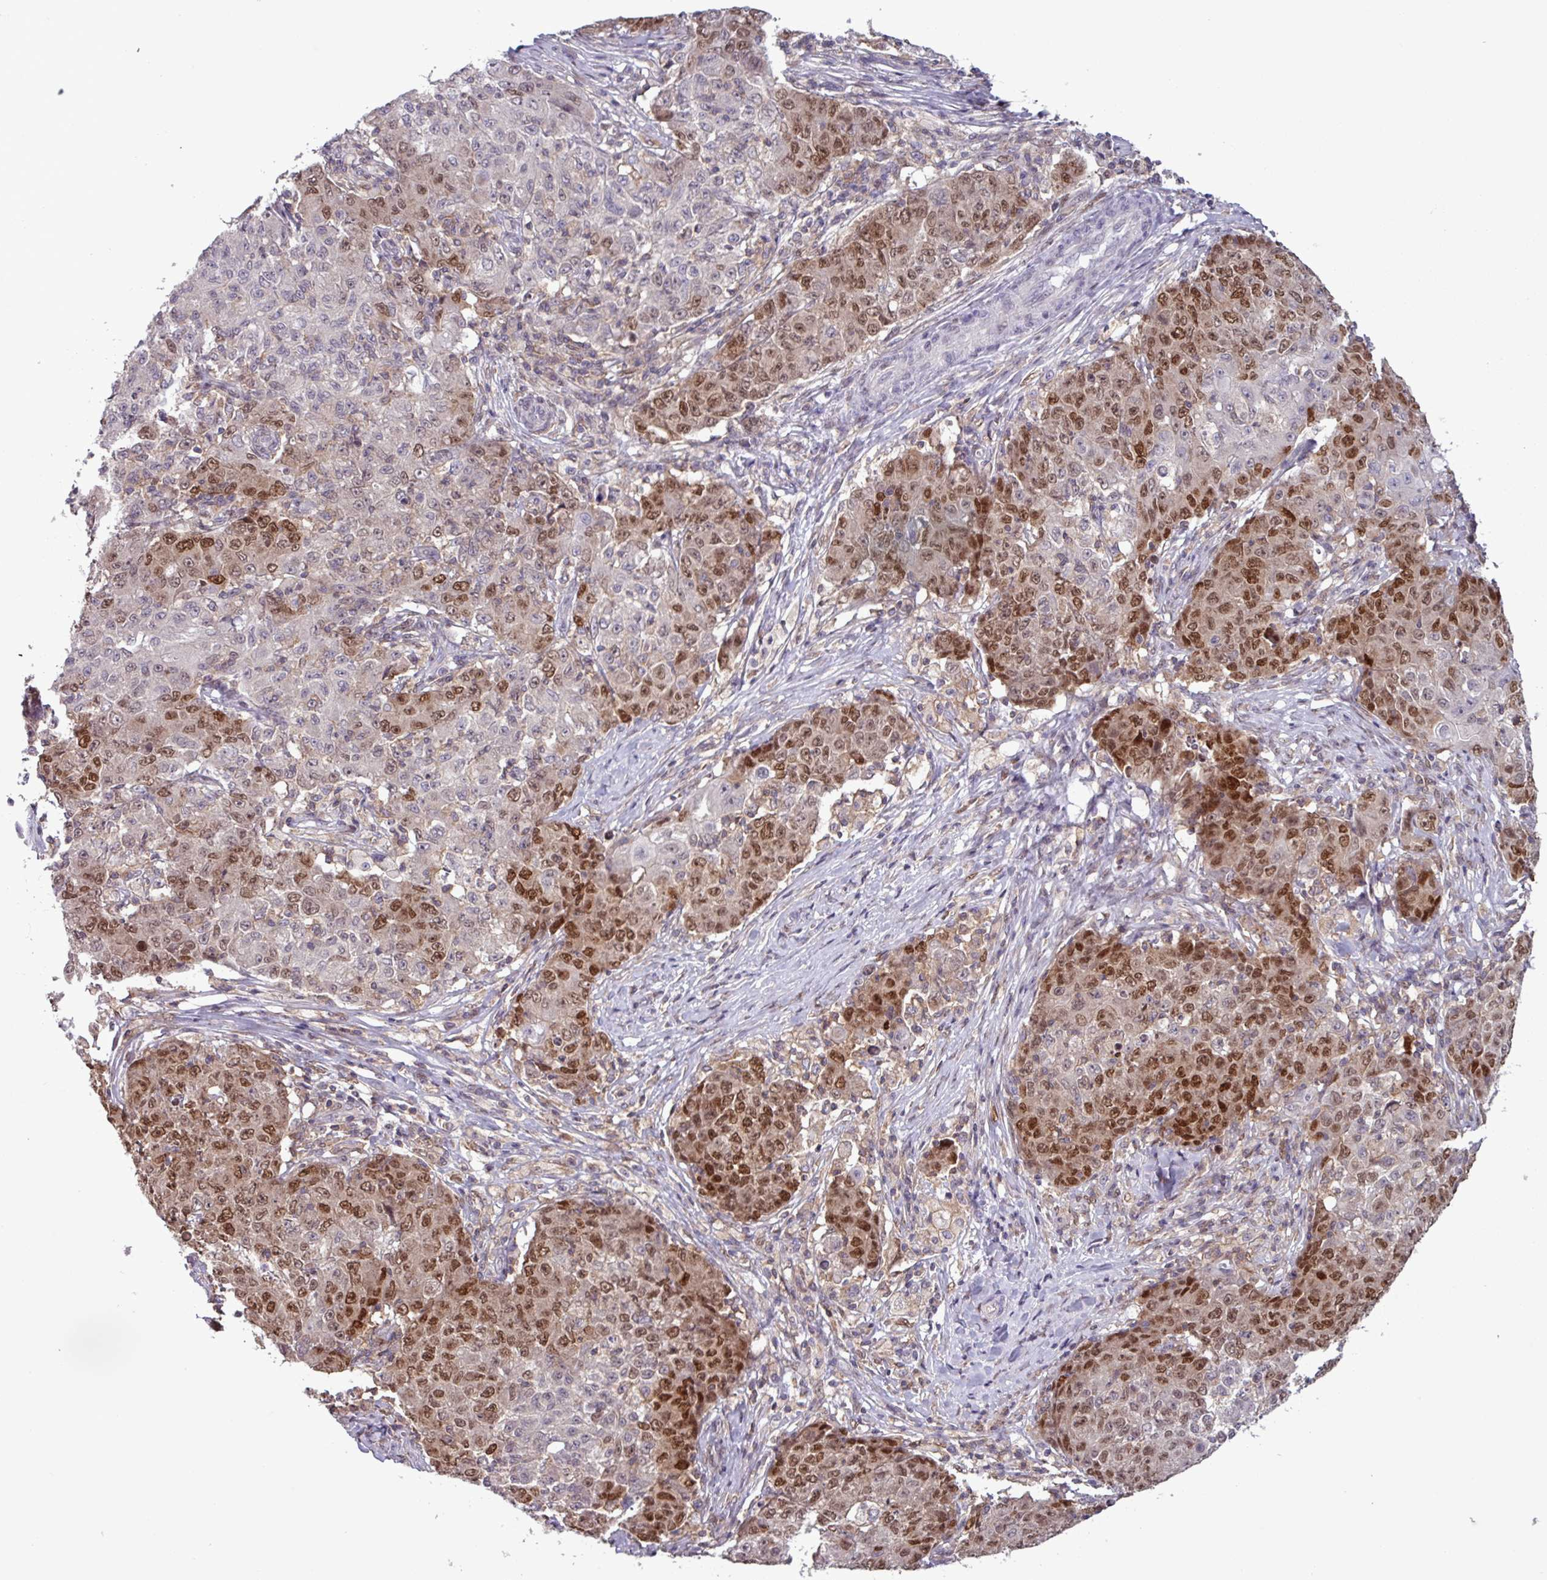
{"staining": {"intensity": "moderate", "quantity": "25%-75%", "location": "nuclear"}, "tissue": "ovarian cancer", "cell_type": "Tumor cells", "image_type": "cancer", "snomed": [{"axis": "morphology", "description": "Carcinoma, endometroid"}, {"axis": "topography", "description": "Ovary"}], "caption": "The image exhibits immunohistochemical staining of ovarian cancer. There is moderate nuclear expression is identified in approximately 25%-75% of tumor cells.", "gene": "PRRX1", "patient": {"sex": "female", "age": 42}}